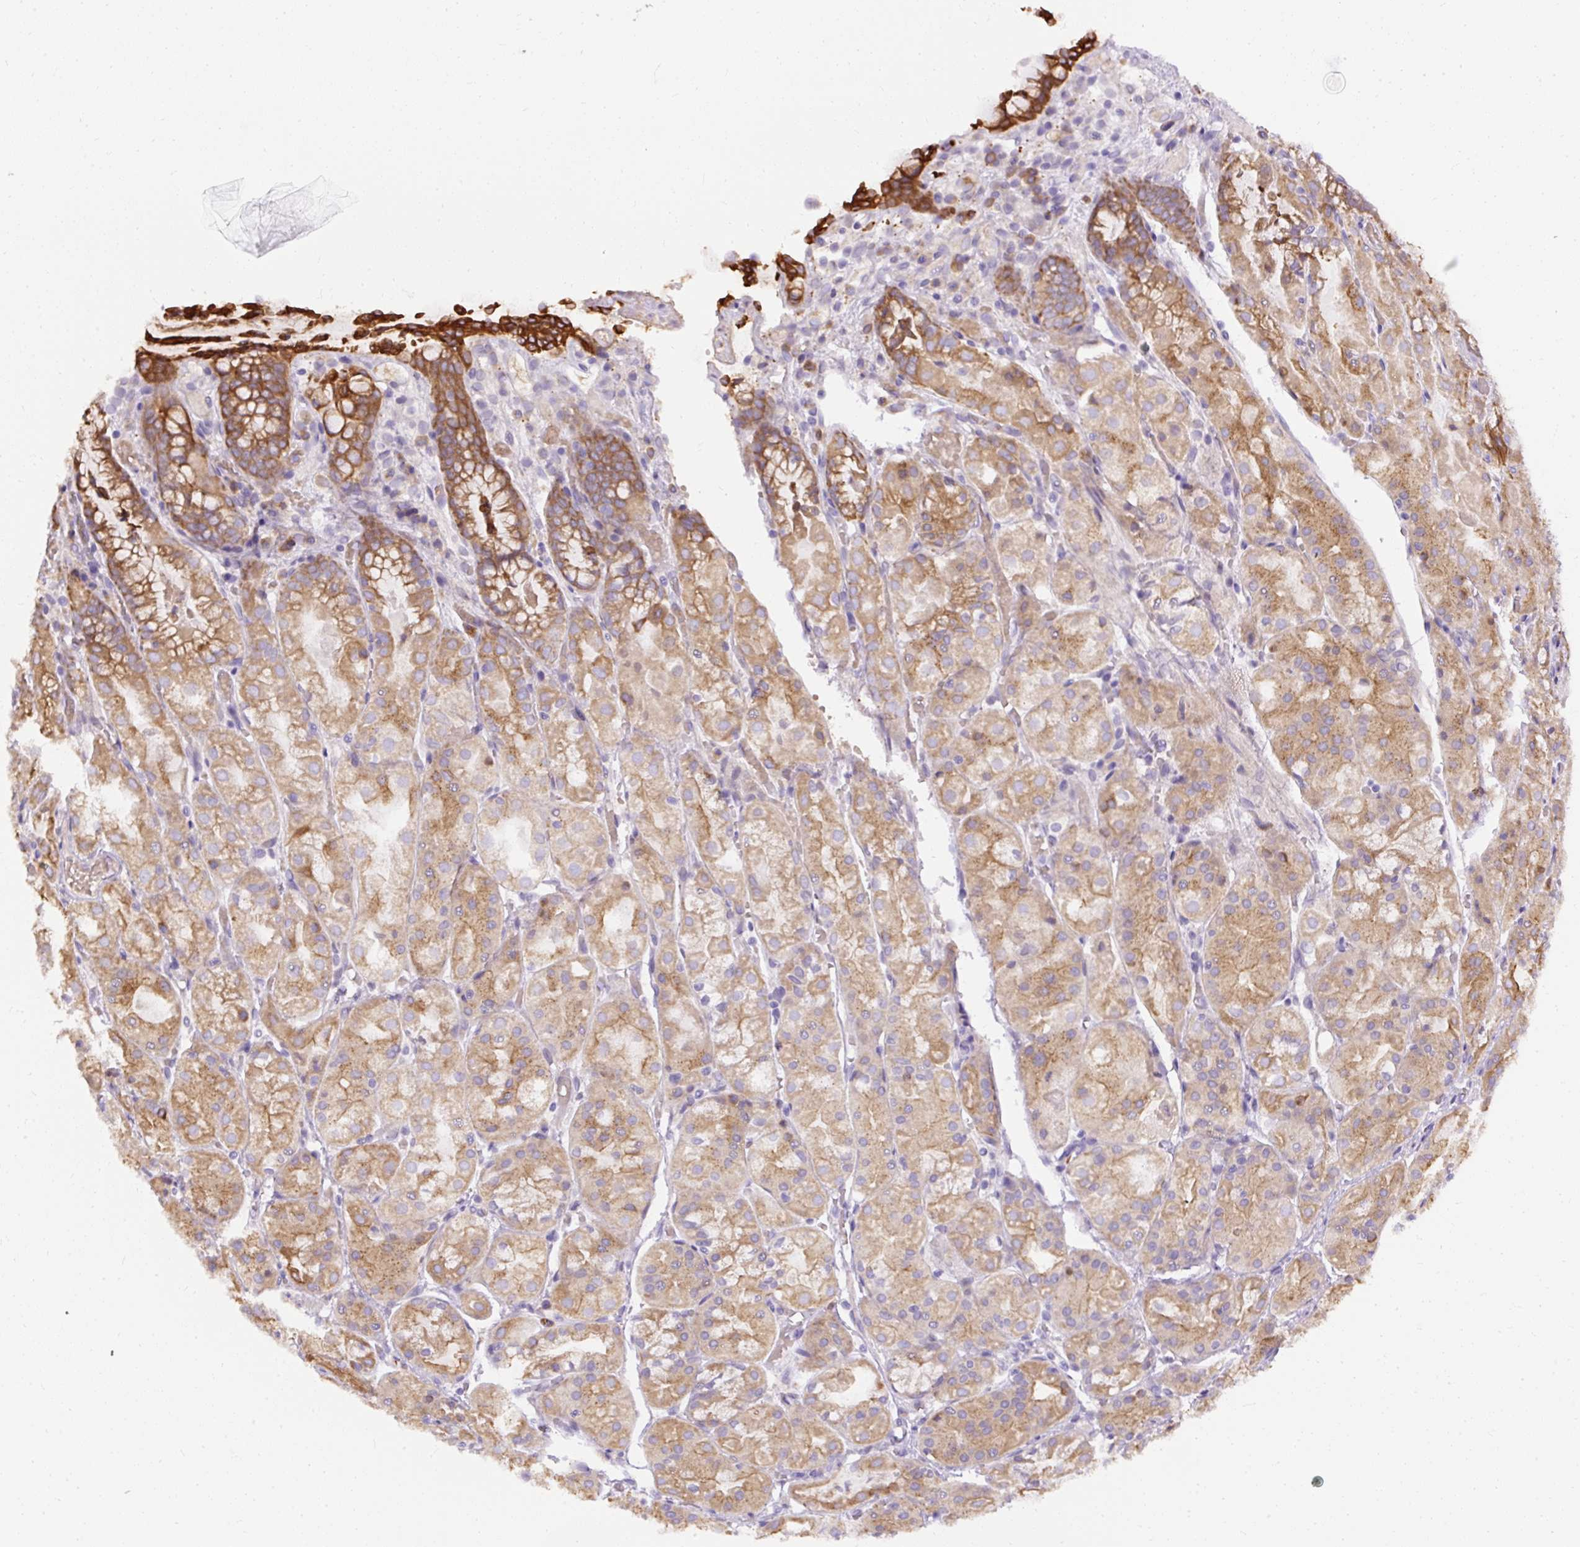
{"staining": {"intensity": "moderate", "quantity": ">75%", "location": "cytoplasmic/membranous"}, "tissue": "stomach", "cell_type": "Glandular cells", "image_type": "normal", "snomed": [{"axis": "morphology", "description": "Normal tissue, NOS"}, {"axis": "topography", "description": "Stomach, upper"}], "caption": "An IHC histopathology image of unremarkable tissue is shown. Protein staining in brown highlights moderate cytoplasmic/membranous positivity in stomach within glandular cells. Nuclei are stained in blue.", "gene": "FAM149A", "patient": {"sex": "male", "age": 72}}